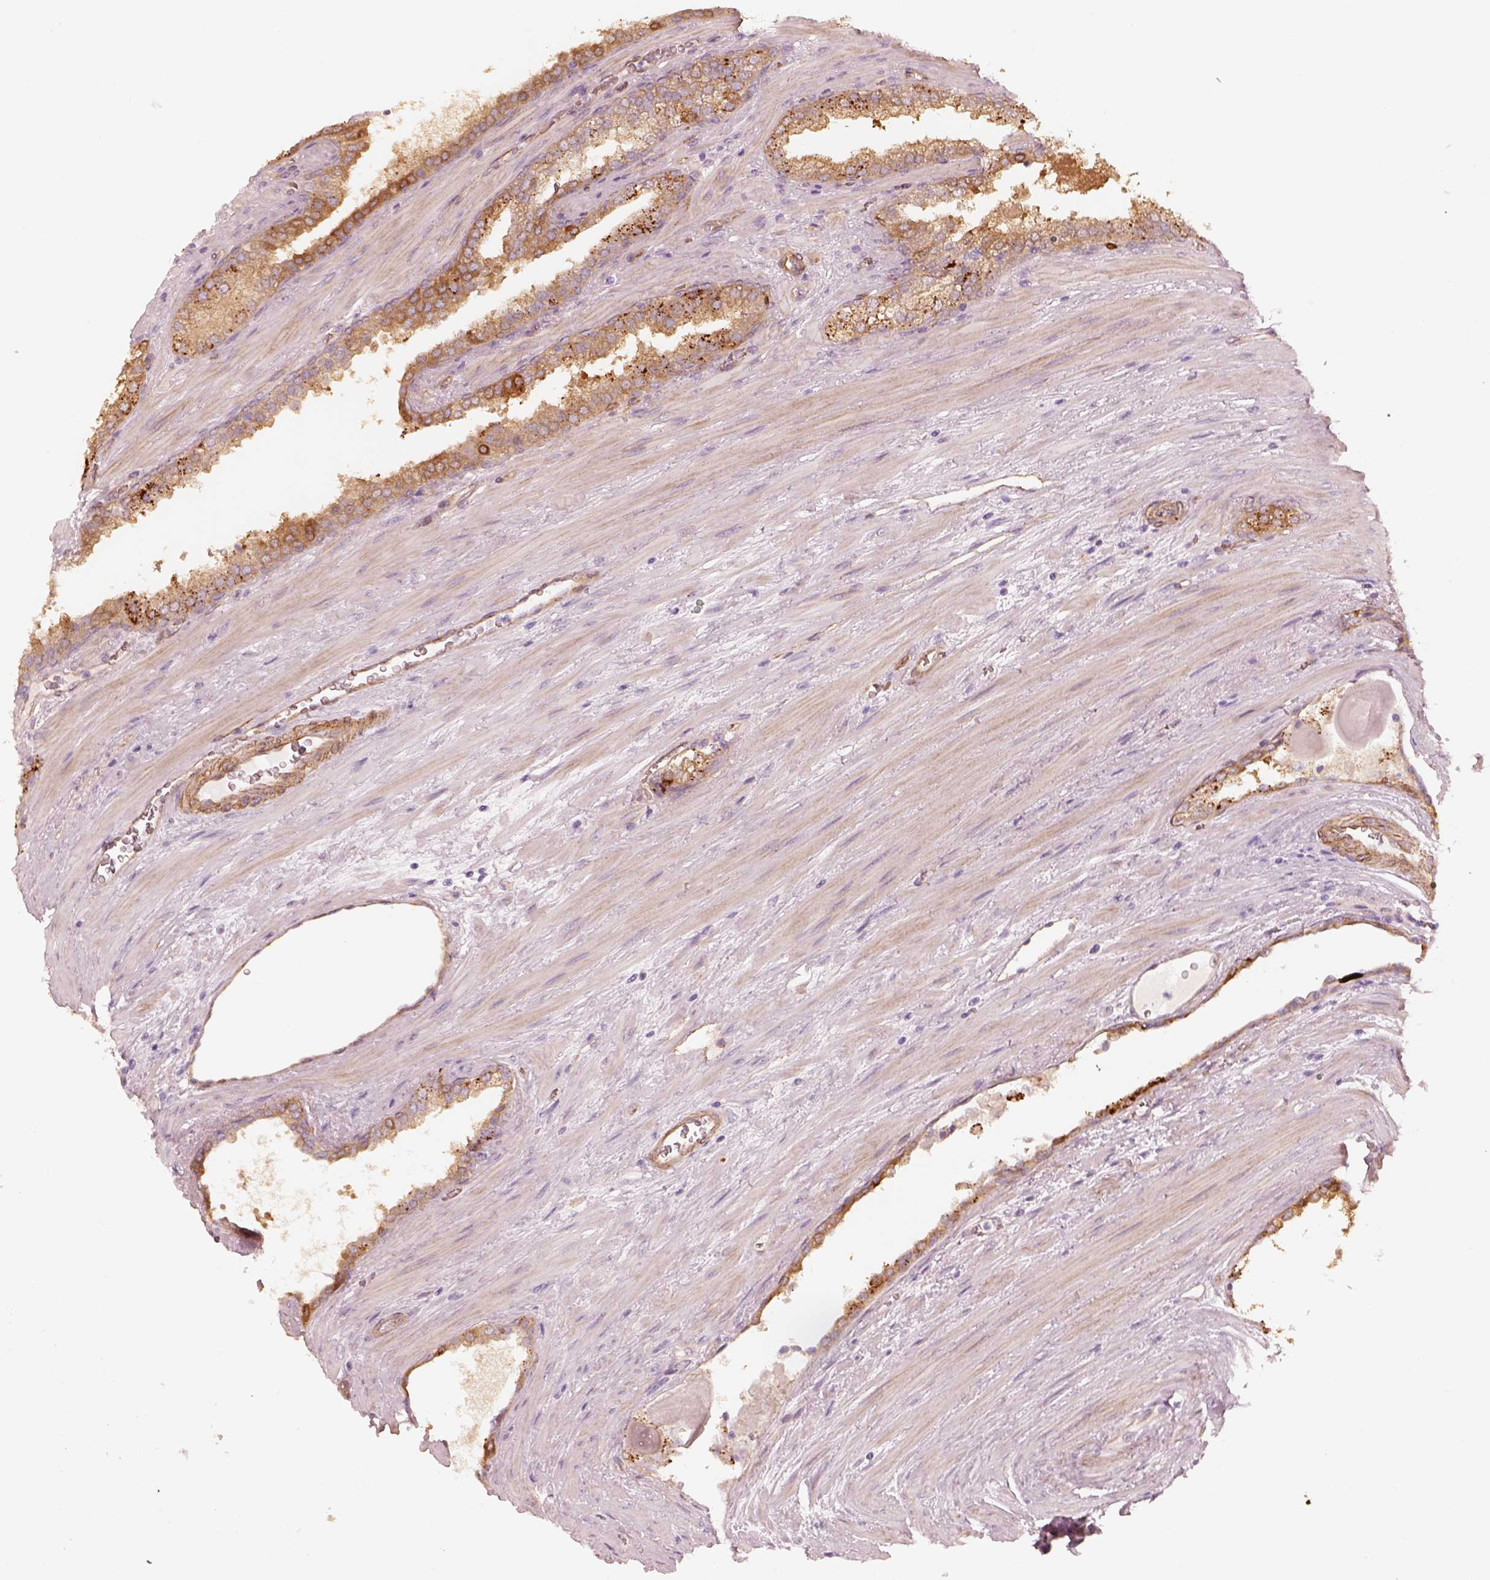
{"staining": {"intensity": "moderate", "quantity": ">75%", "location": "cytoplasmic/membranous"}, "tissue": "prostate cancer", "cell_type": "Tumor cells", "image_type": "cancer", "snomed": [{"axis": "morphology", "description": "Adenocarcinoma, NOS"}, {"axis": "topography", "description": "Prostate"}], "caption": "High-power microscopy captured an immunohistochemistry (IHC) micrograph of adenocarcinoma (prostate), revealing moderate cytoplasmic/membranous positivity in about >75% of tumor cells.", "gene": "CRYM", "patient": {"sex": "male", "age": 67}}